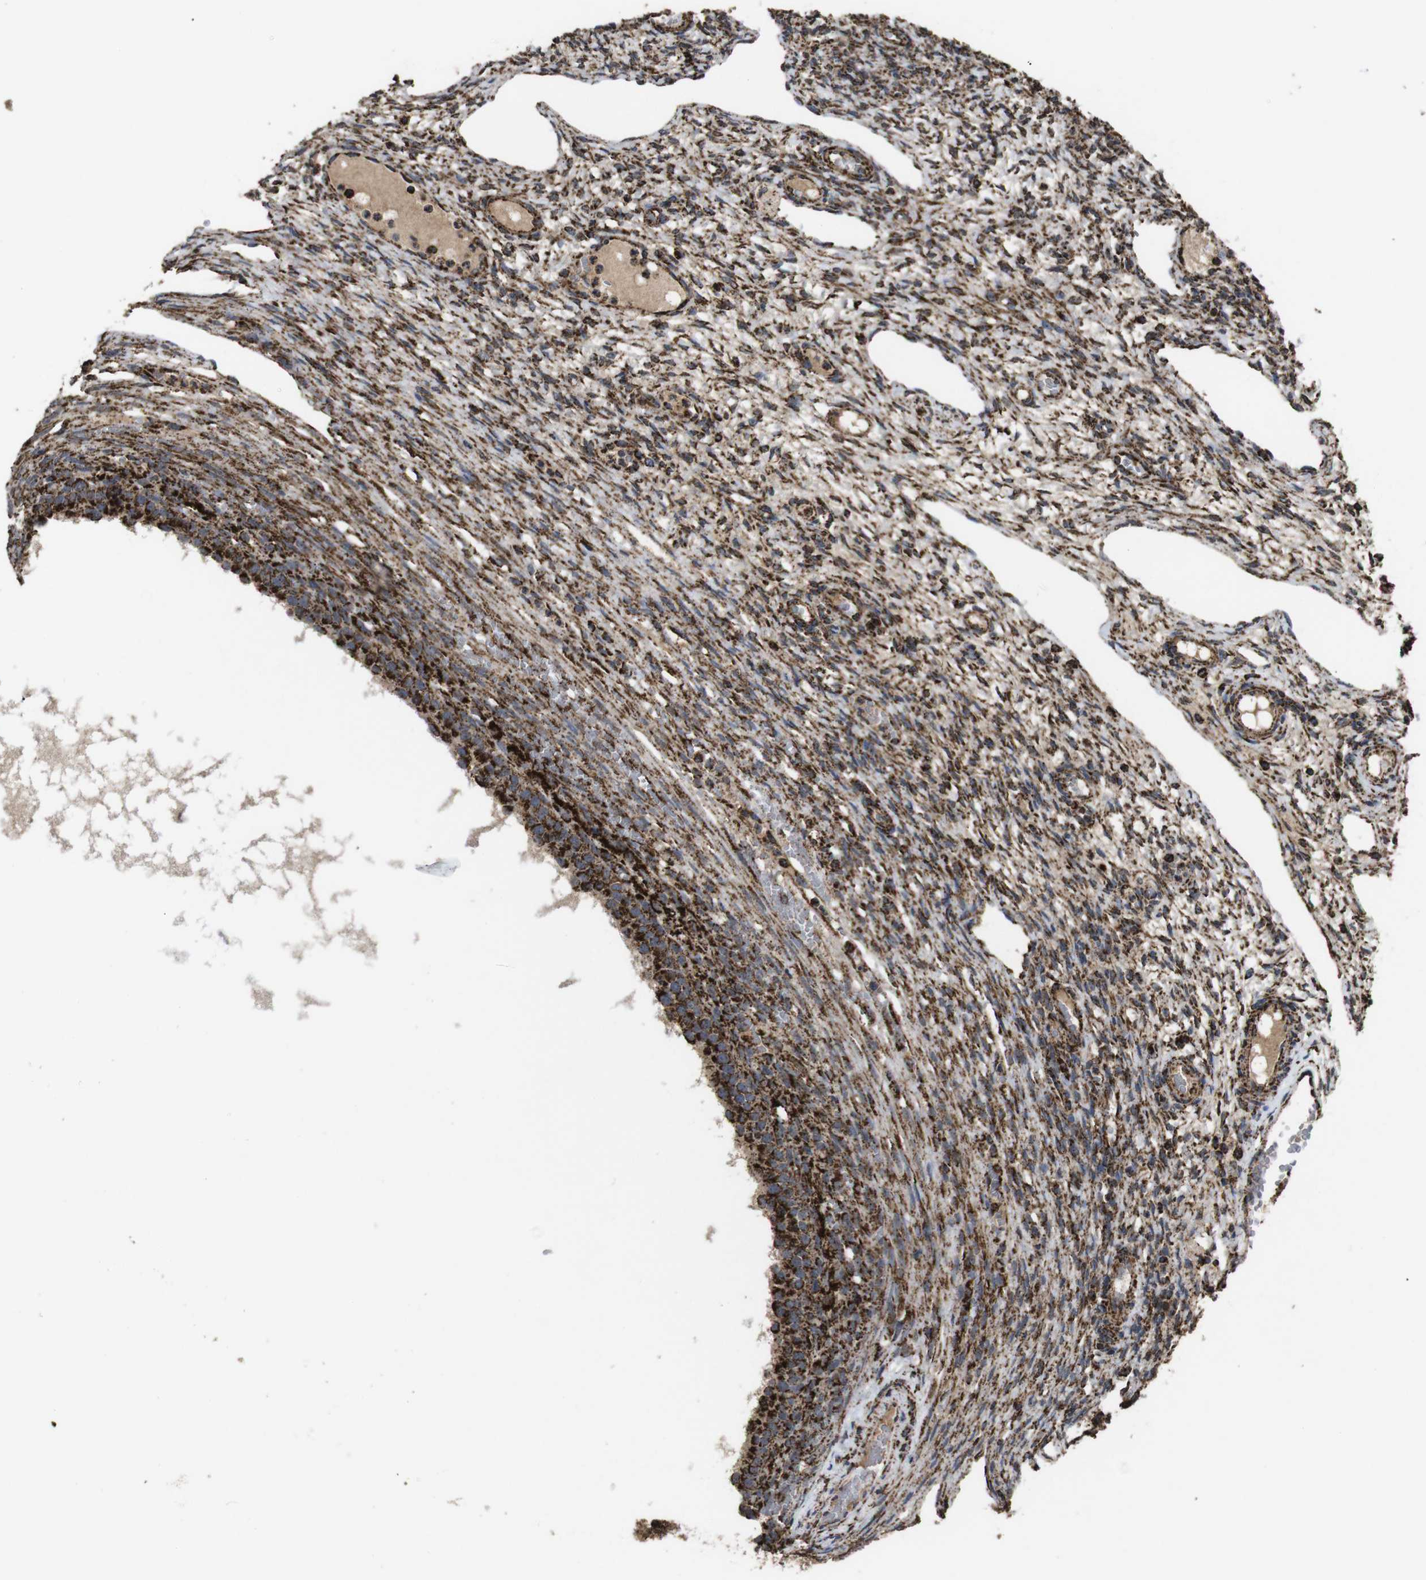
{"staining": {"intensity": "strong", "quantity": ">75%", "location": "cytoplasmic/membranous"}, "tissue": "ovary", "cell_type": "Follicle cells", "image_type": "normal", "snomed": [{"axis": "morphology", "description": "Normal tissue, NOS"}, {"axis": "topography", "description": "Ovary"}], "caption": "Immunohistochemistry (IHC) (DAB (3,3'-diaminobenzidine)) staining of unremarkable human ovary demonstrates strong cytoplasmic/membranous protein positivity in about >75% of follicle cells.", "gene": "ATP5F1A", "patient": {"sex": "female", "age": 33}}